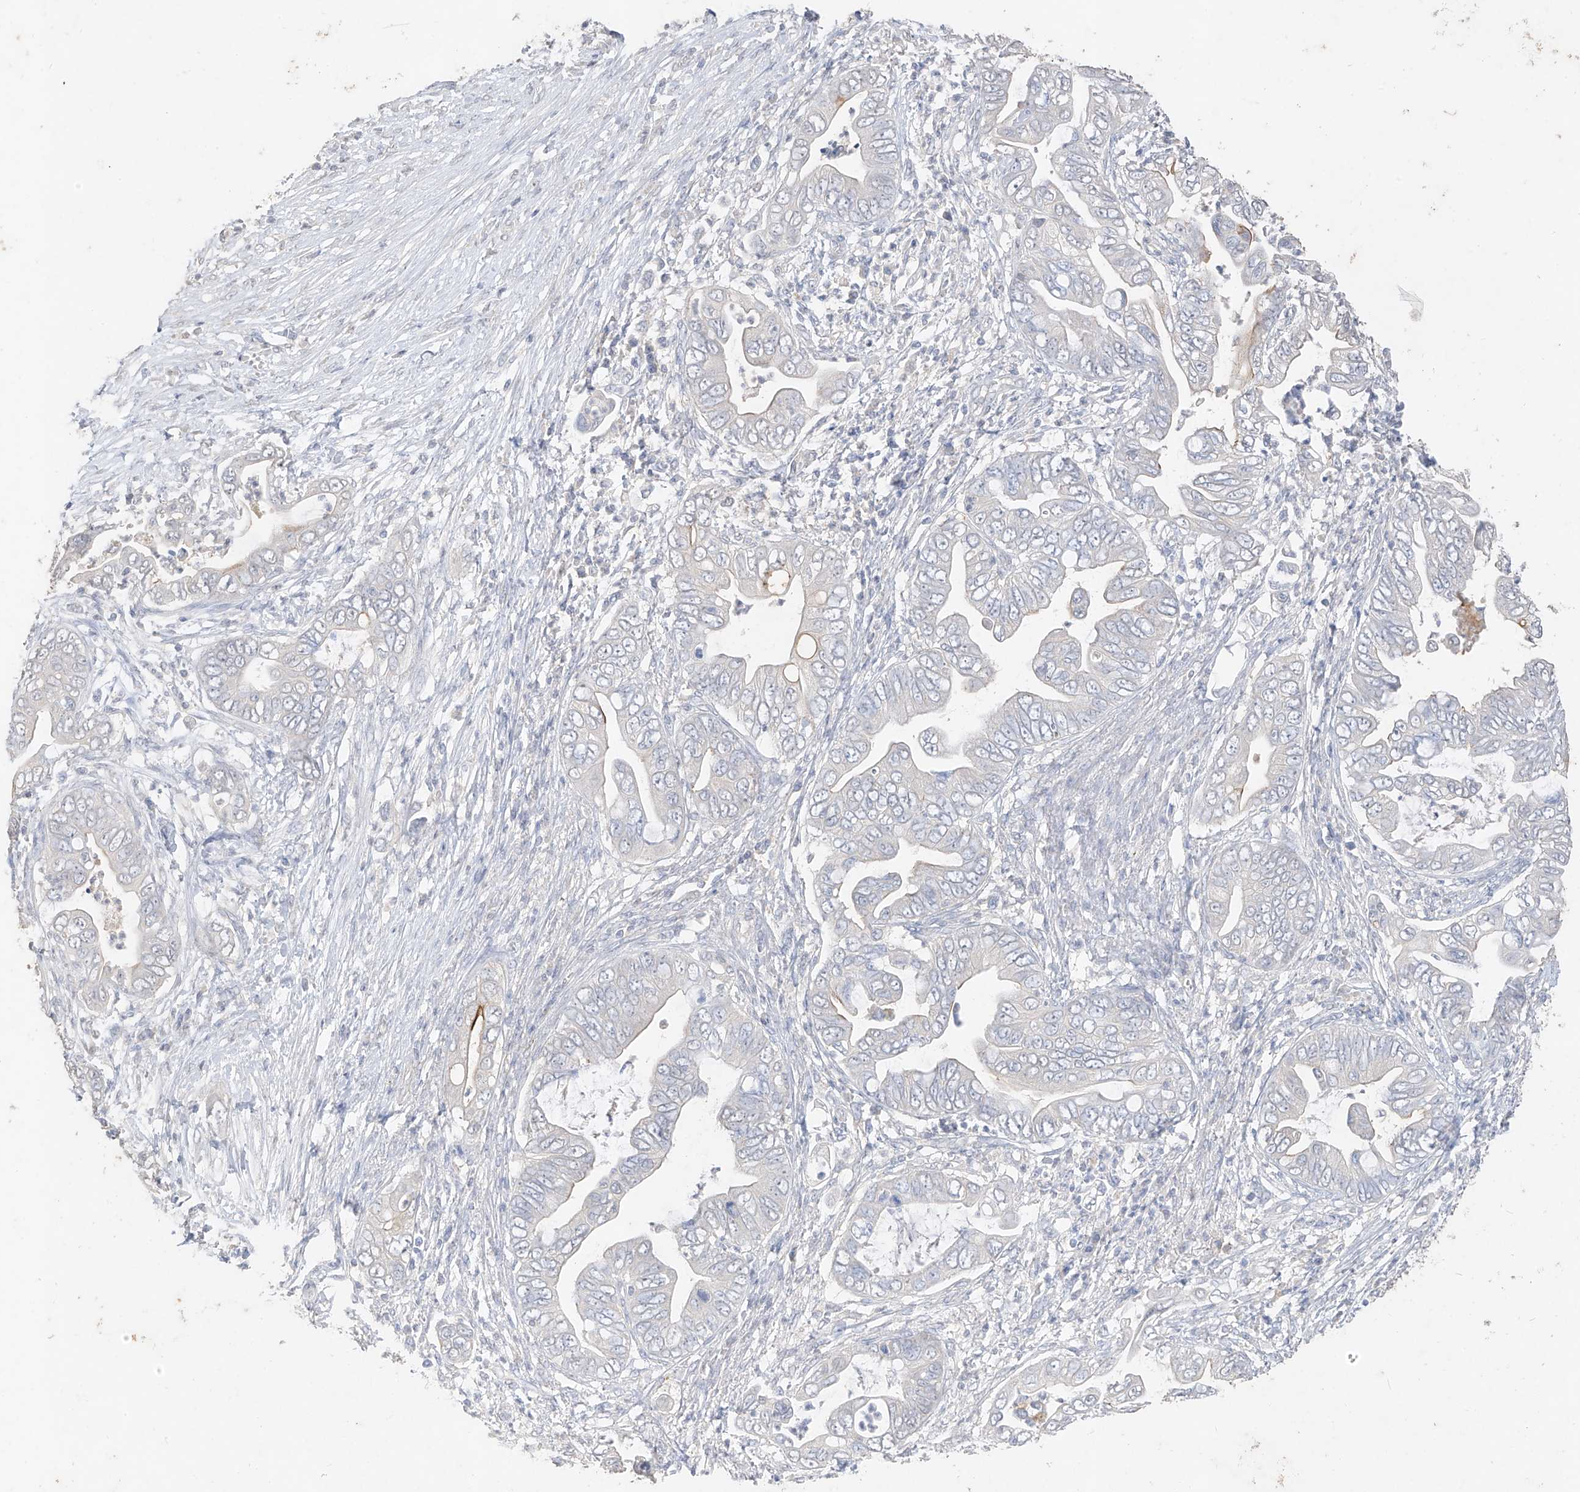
{"staining": {"intensity": "negative", "quantity": "none", "location": "none"}, "tissue": "pancreatic cancer", "cell_type": "Tumor cells", "image_type": "cancer", "snomed": [{"axis": "morphology", "description": "Adenocarcinoma, NOS"}, {"axis": "topography", "description": "Pancreas"}], "caption": "DAB (3,3'-diaminobenzidine) immunohistochemical staining of pancreatic cancer shows no significant expression in tumor cells.", "gene": "ZZEF1", "patient": {"sex": "male", "age": 75}}